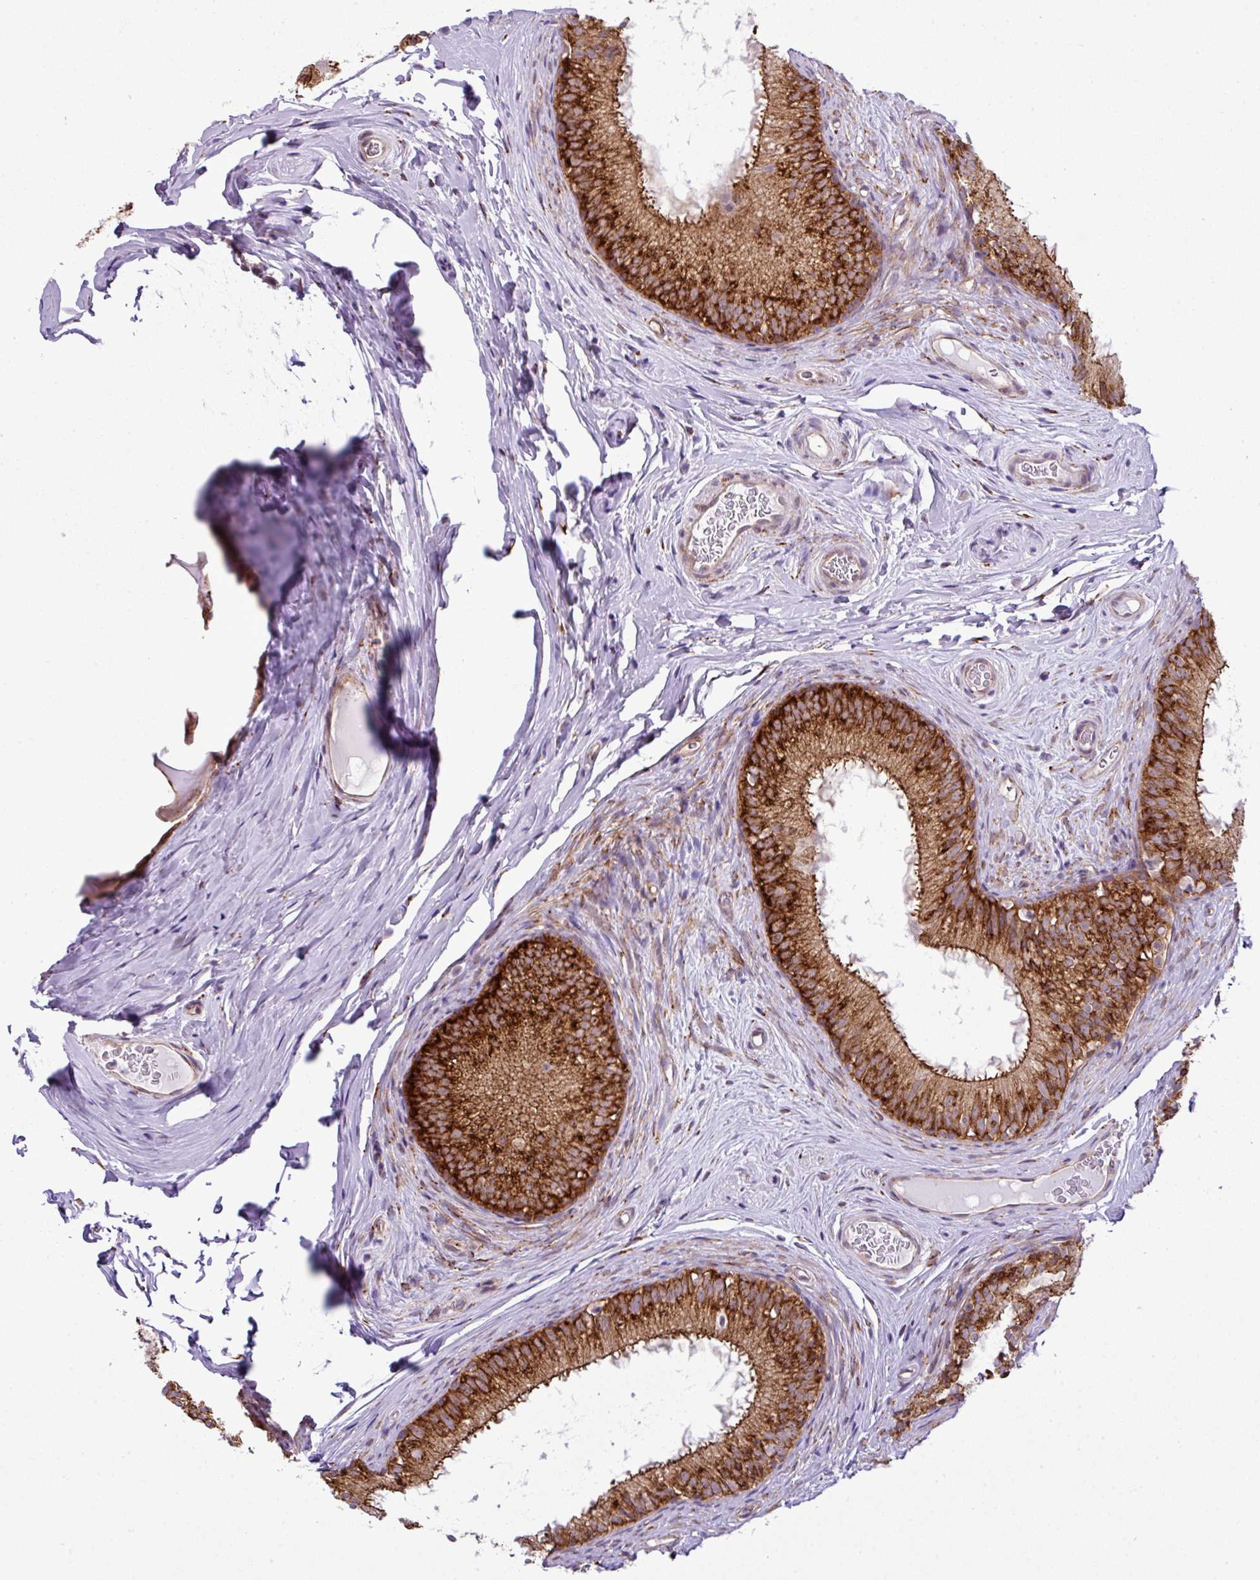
{"staining": {"intensity": "strong", "quantity": ">75%", "location": "cytoplasmic/membranous"}, "tissue": "epididymis", "cell_type": "Glandular cells", "image_type": "normal", "snomed": [{"axis": "morphology", "description": "Normal tissue, NOS"}, {"axis": "topography", "description": "Epididymis"}], "caption": "IHC staining of unremarkable epididymis, which demonstrates high levels of strong cytoplasmic/membranous staining in approximately >75% of glandular cells indicating strong cytoplasmic/membranous protein expression. The staining was performed using DAB (3,3'-diaminobenzidine) (brown) for protein detection and nuclei were counterstained in hematoxylin (blue).", "gene": "CFAP97", "patient": {"sex": "male", "age": 25}}